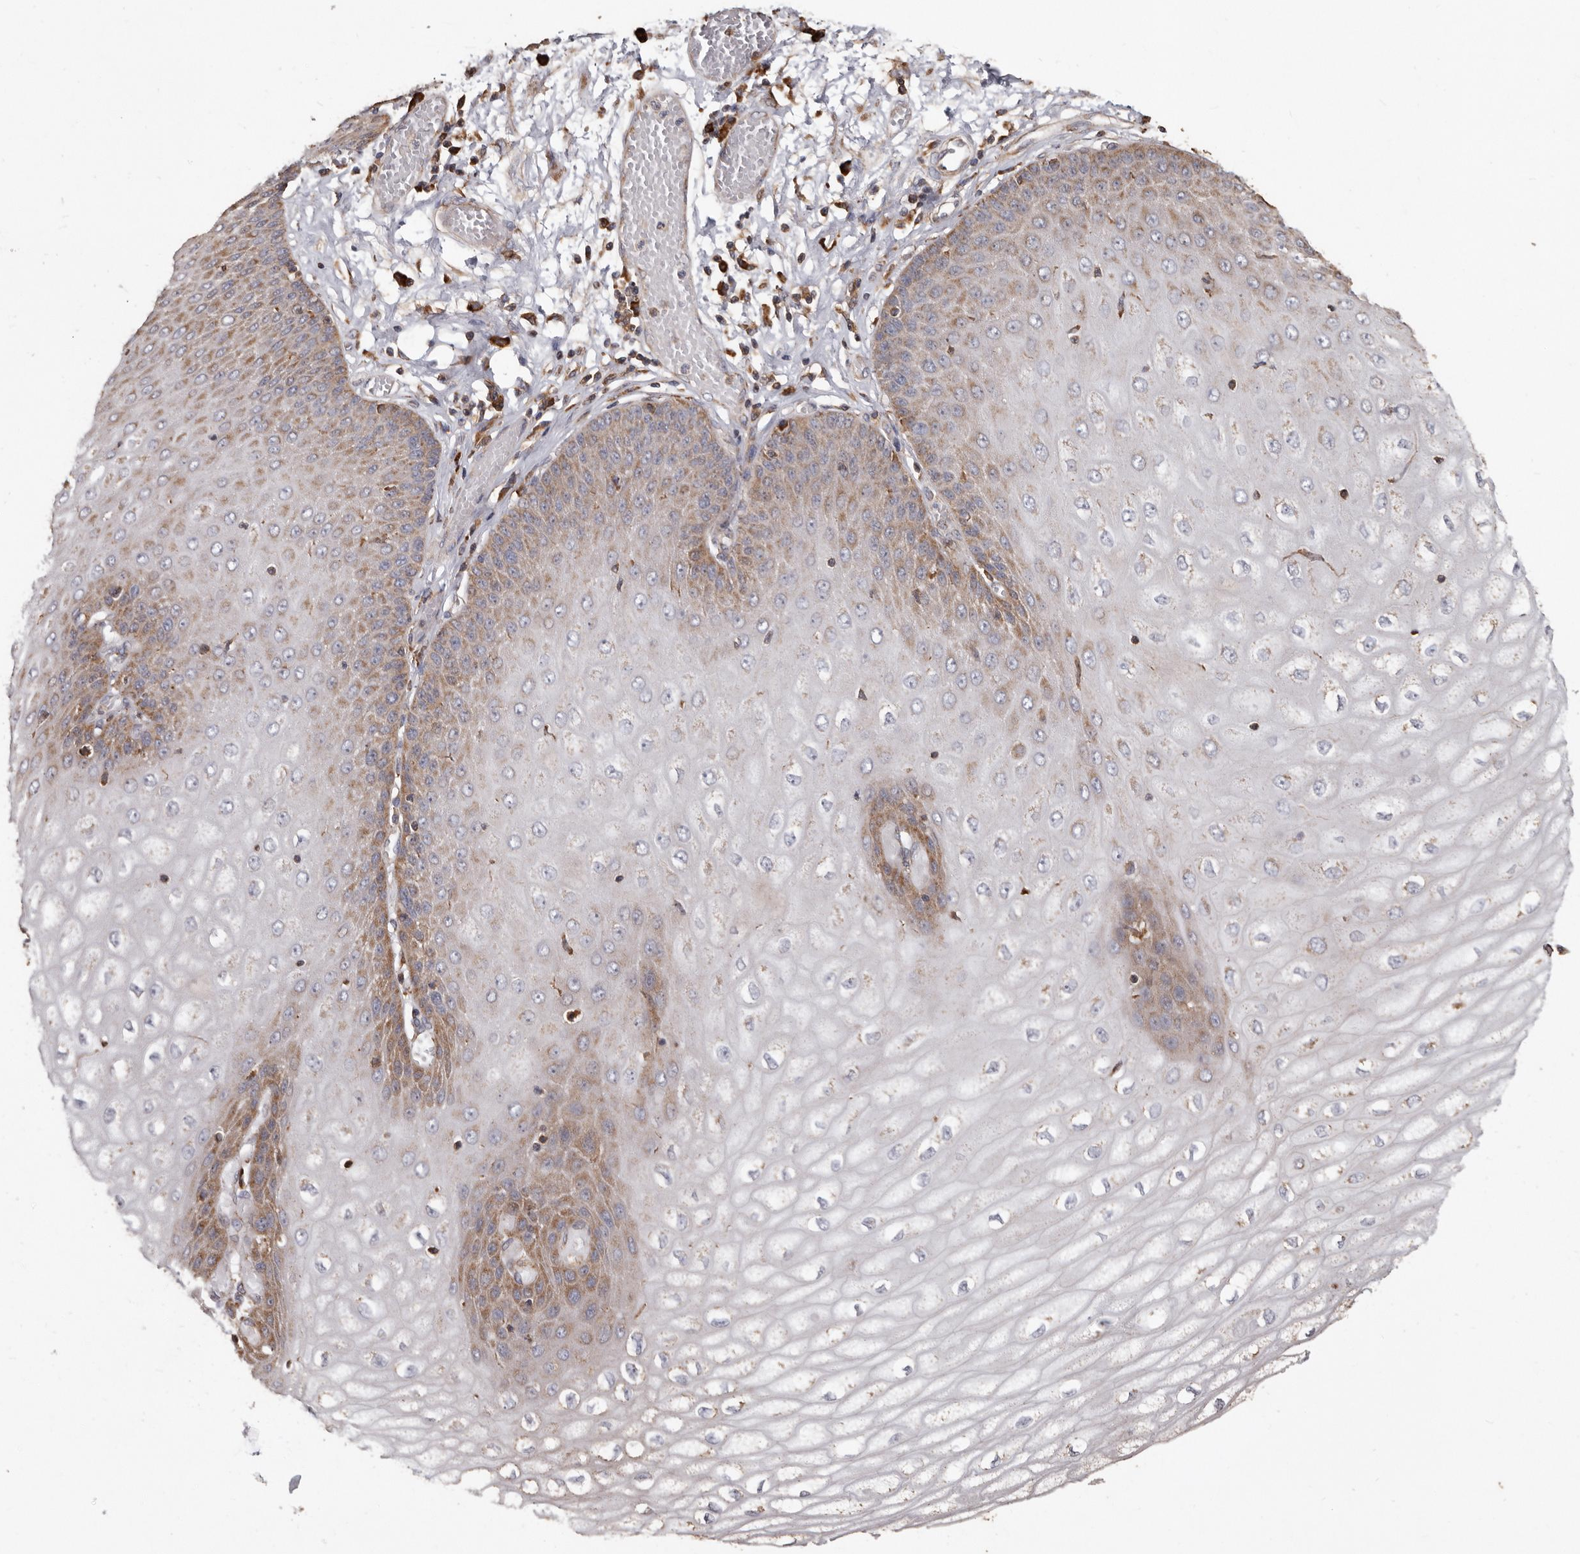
{"staining": {"intensity": "moderate", "quantity": ">75%", "location": "cytoplasmic/membranous"}, "tissue": "esophagus", "cell_type": "Squamous epithelial cells", "image_type": "normal", "snomed": [{"axis": "morphology", "description": "Normal tissue, NOS"}, {"axis": "topography", "description": "Esophagus"}], "caption": "Approximately >75% of squamous epithelial cells in normal esophagus reveal moderate cytoplasmic/membranous protein expression as visualized by brown immunohistochemical staining.", "gene": "OSGIN2", "patient": {"sex": "male", "age": 60}}